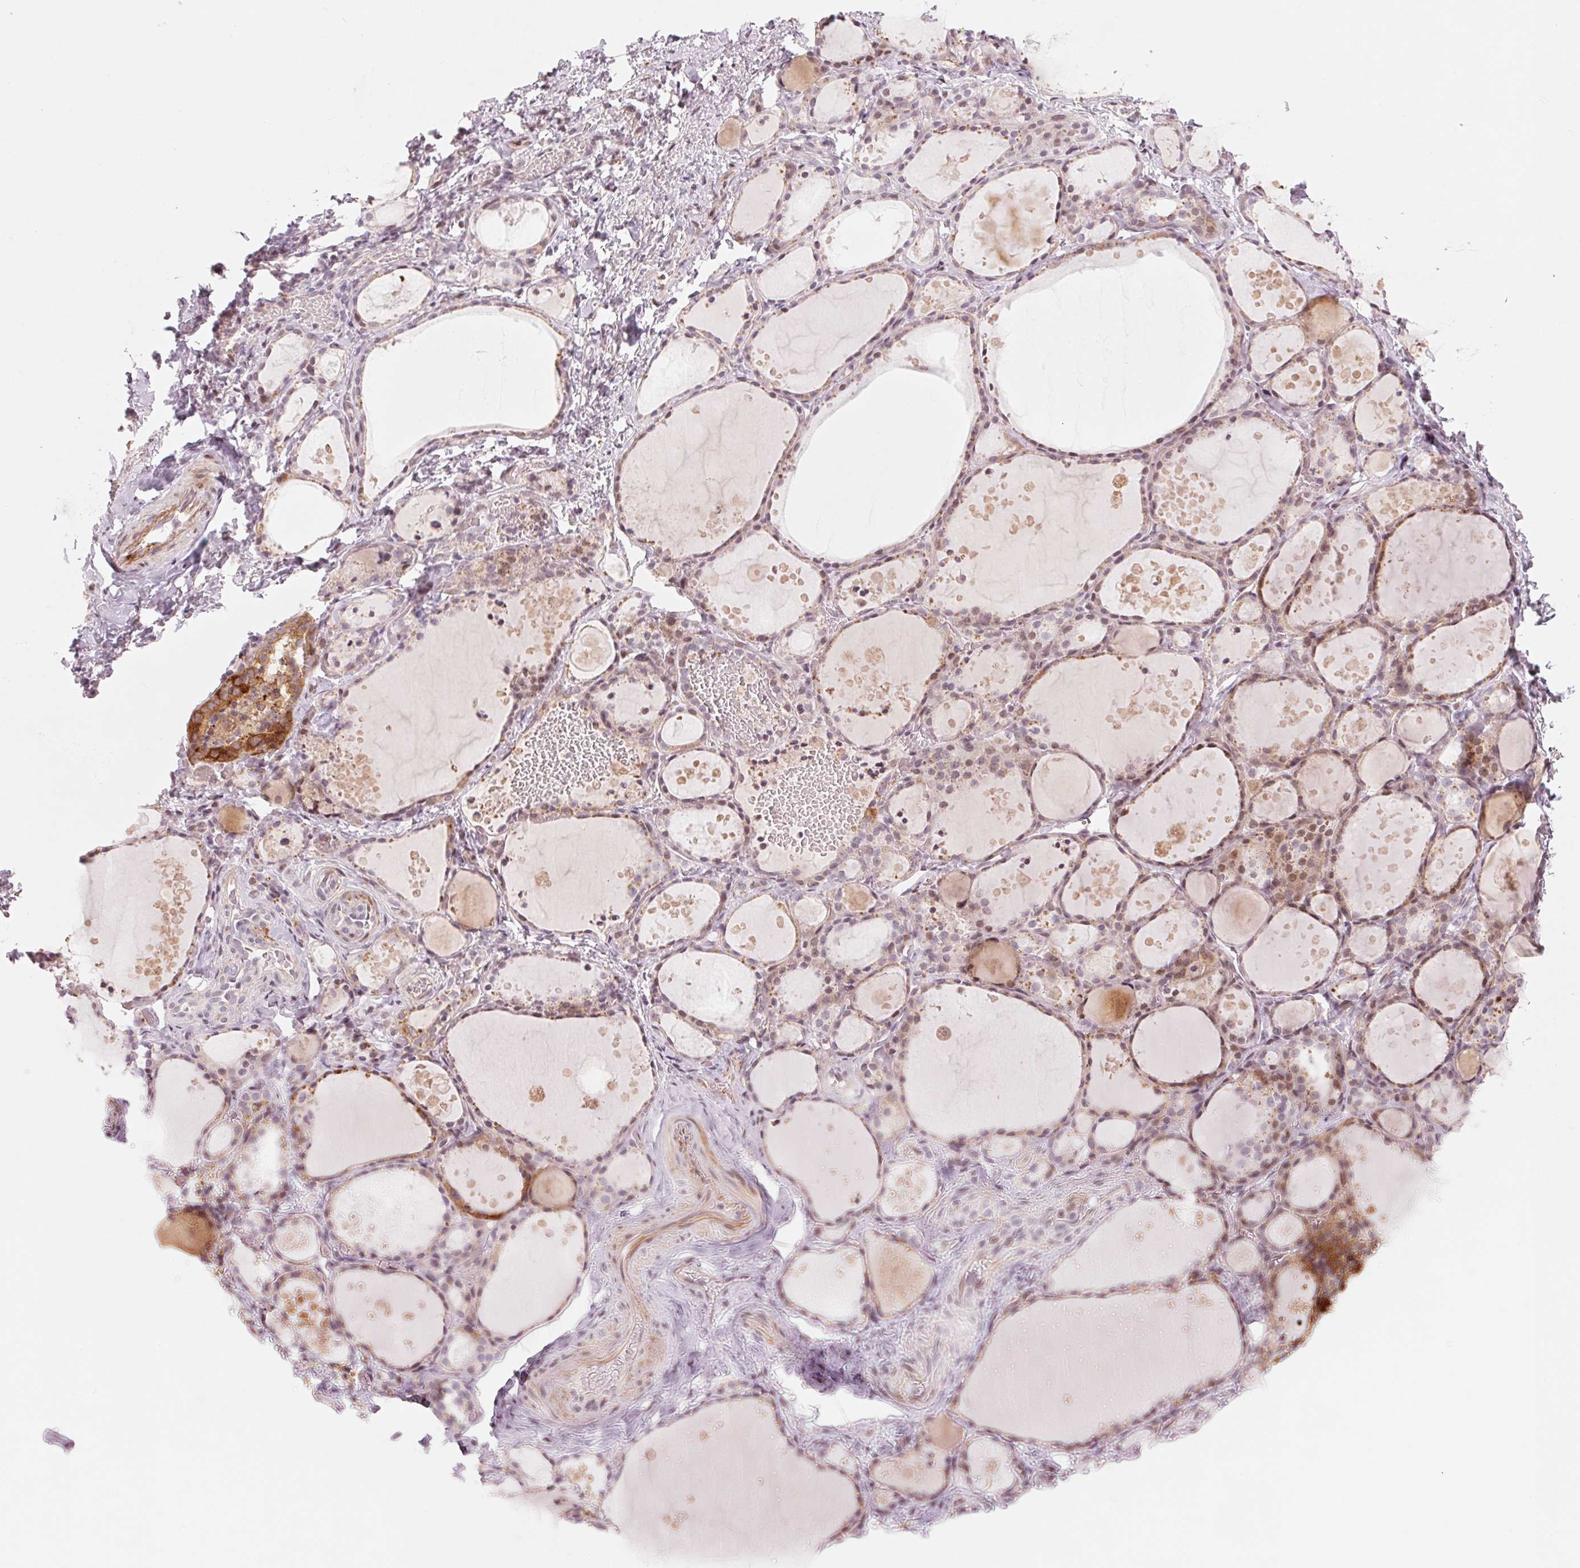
{"staining": {"intensity": "weak", "quantity": "25%-75%", "location": "cytoplasmic/membranous"}, "tissue": "thyroid gland", "cell_type": "Glandular cells", "image_type": "normal", "snomed": [{"axis": "morphology", "description": "Normal tissue, NOS"}, {"axis": "topography", "description": "Thyroid gland"}], "caption": "High-magnification brightfield microscopy of unremarkable thyroid gland stained with DAB (3,3'-diaminobenzidine) (brown) and counterstained with hematoxylin (blue). glandular cells exhibit weak cytoplasmic/membranous positivity is seen in about25%-75% of cells.", "gene": "SLC17A4", "patient": {"sex": "male", "age": 68}}